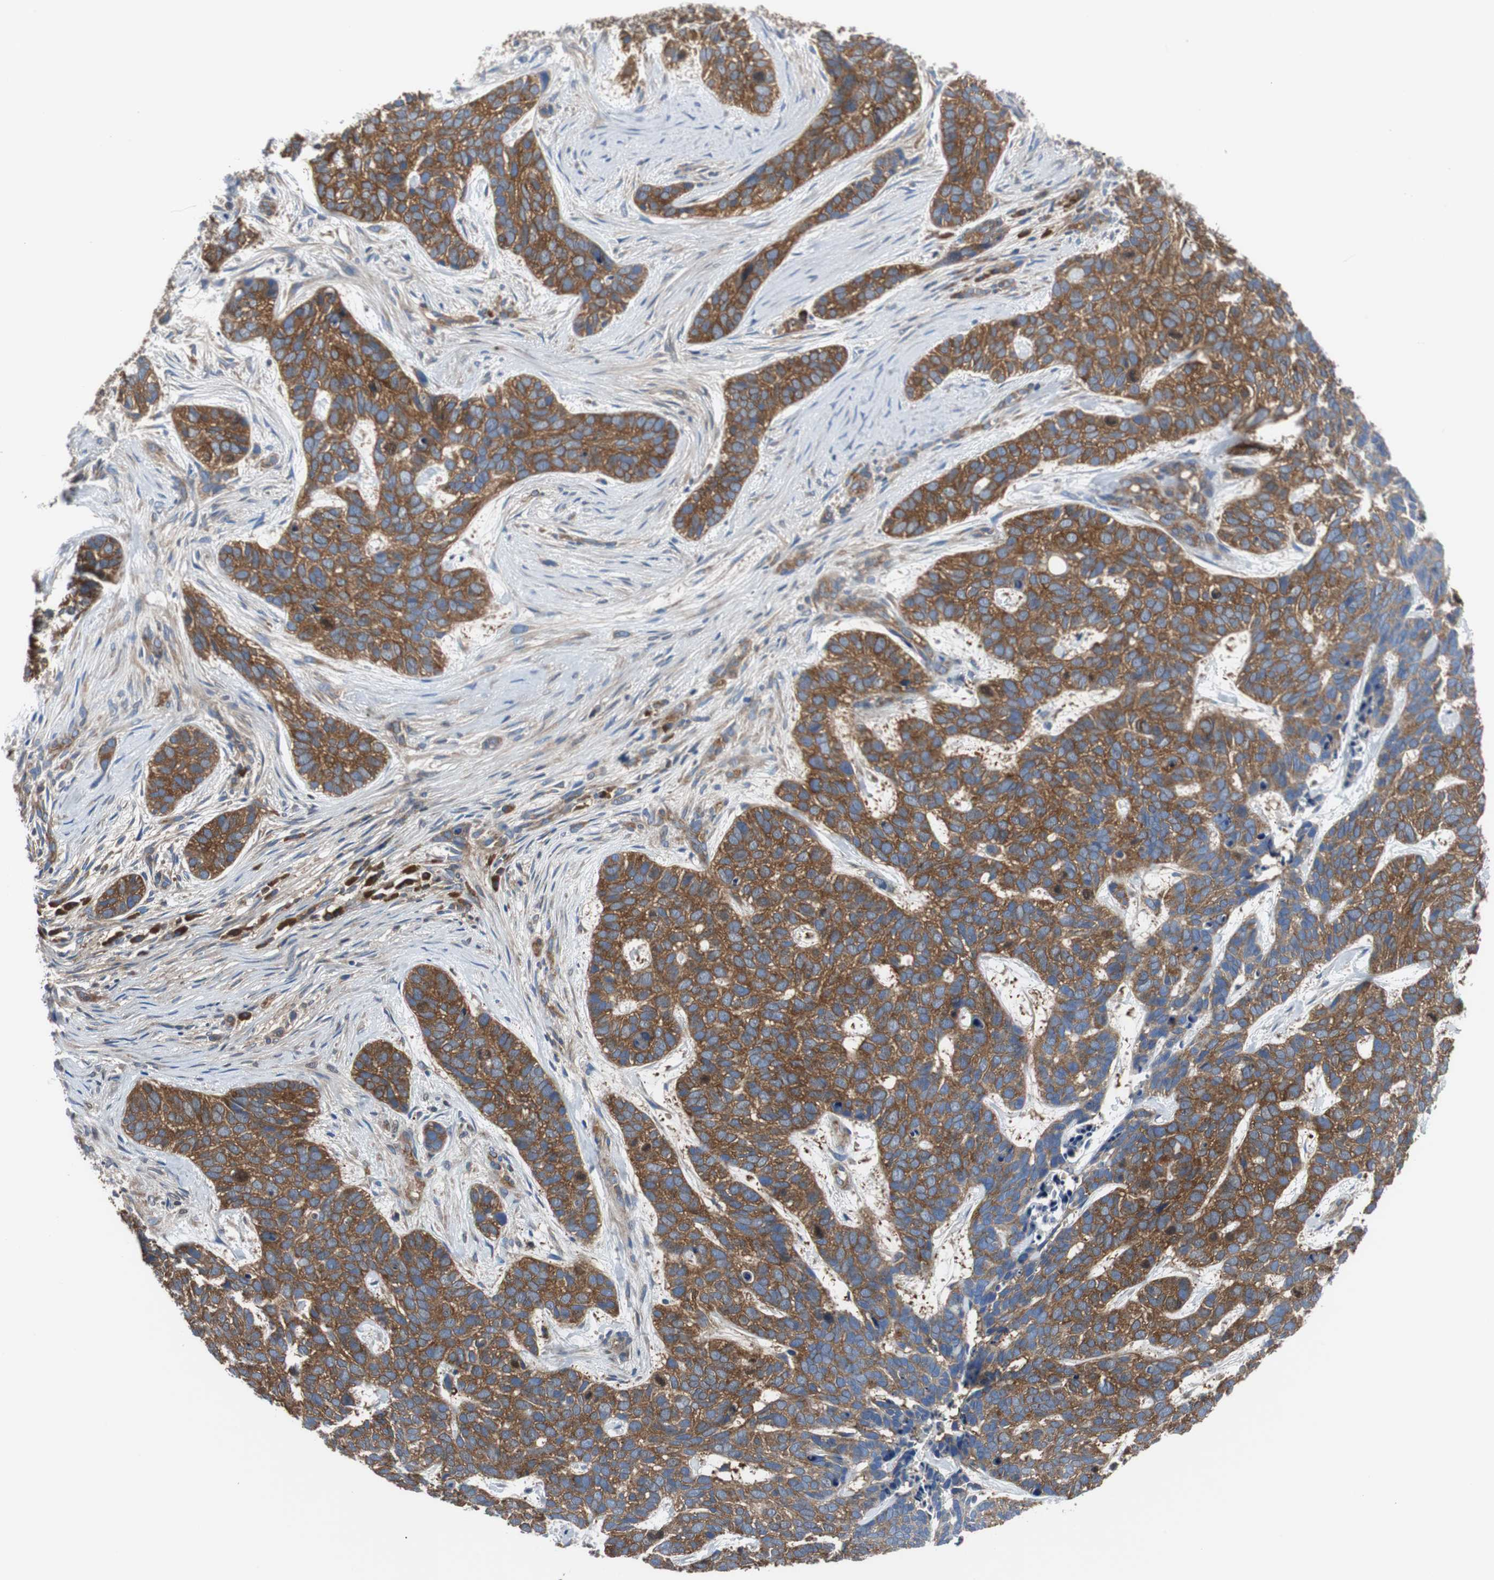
{"staining": {"intensity": "strong", "quantity": ">75%", "location": "cytoplasmic/membranous"}, "tissue": "skin cancer", "cell_type": "Tumor cells", "image_type": "cancer", "snomed": [{"axis": "morphology", "description": "Basal cell carcinoma"}, {"axis": "topography", "description": "Skin"}], "caption": "Strong cytoplasmic/membranous expression for a protein is present in about >75% of tumor cells of skin cancer using immunohistochemistry.", "gene": "BRAF", "patient": {"sex": "male", "age": 87}}